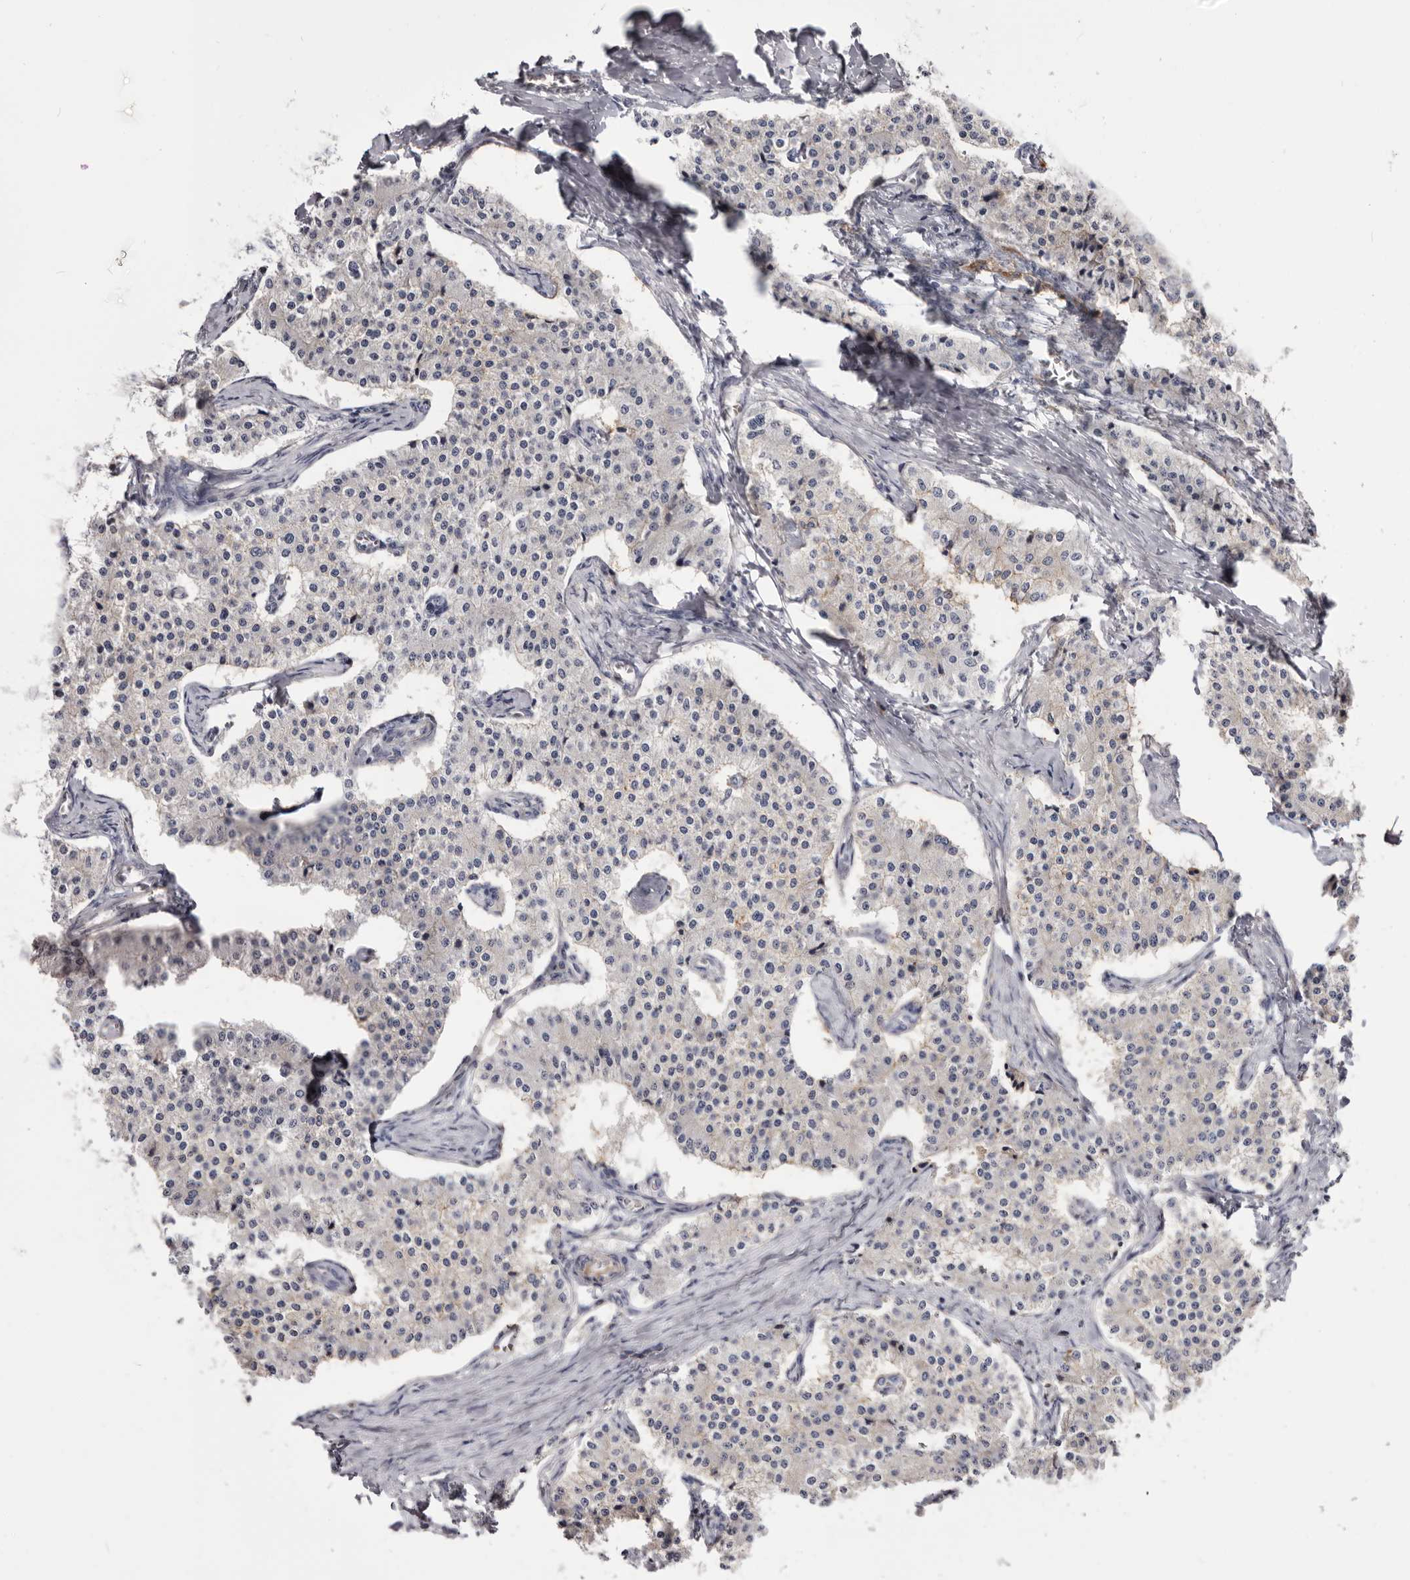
{"staining": {"intensity": "negative", "quantity": "none", "location": "none"}, "tissue": "carcinoid", "cell_type": "Tumor cells", "image_type": "cancer", "snomed": [{"axis": "morphology", "description": "Carcinoid, malignant, NOS"}, {"axis": "topography", "description": "Colon"}], "caption": "Tumor cells show no significant protein expression in carcinoid (malignant).", "gene": "FAS", "patient": {"sex": "female", "age": 52}}